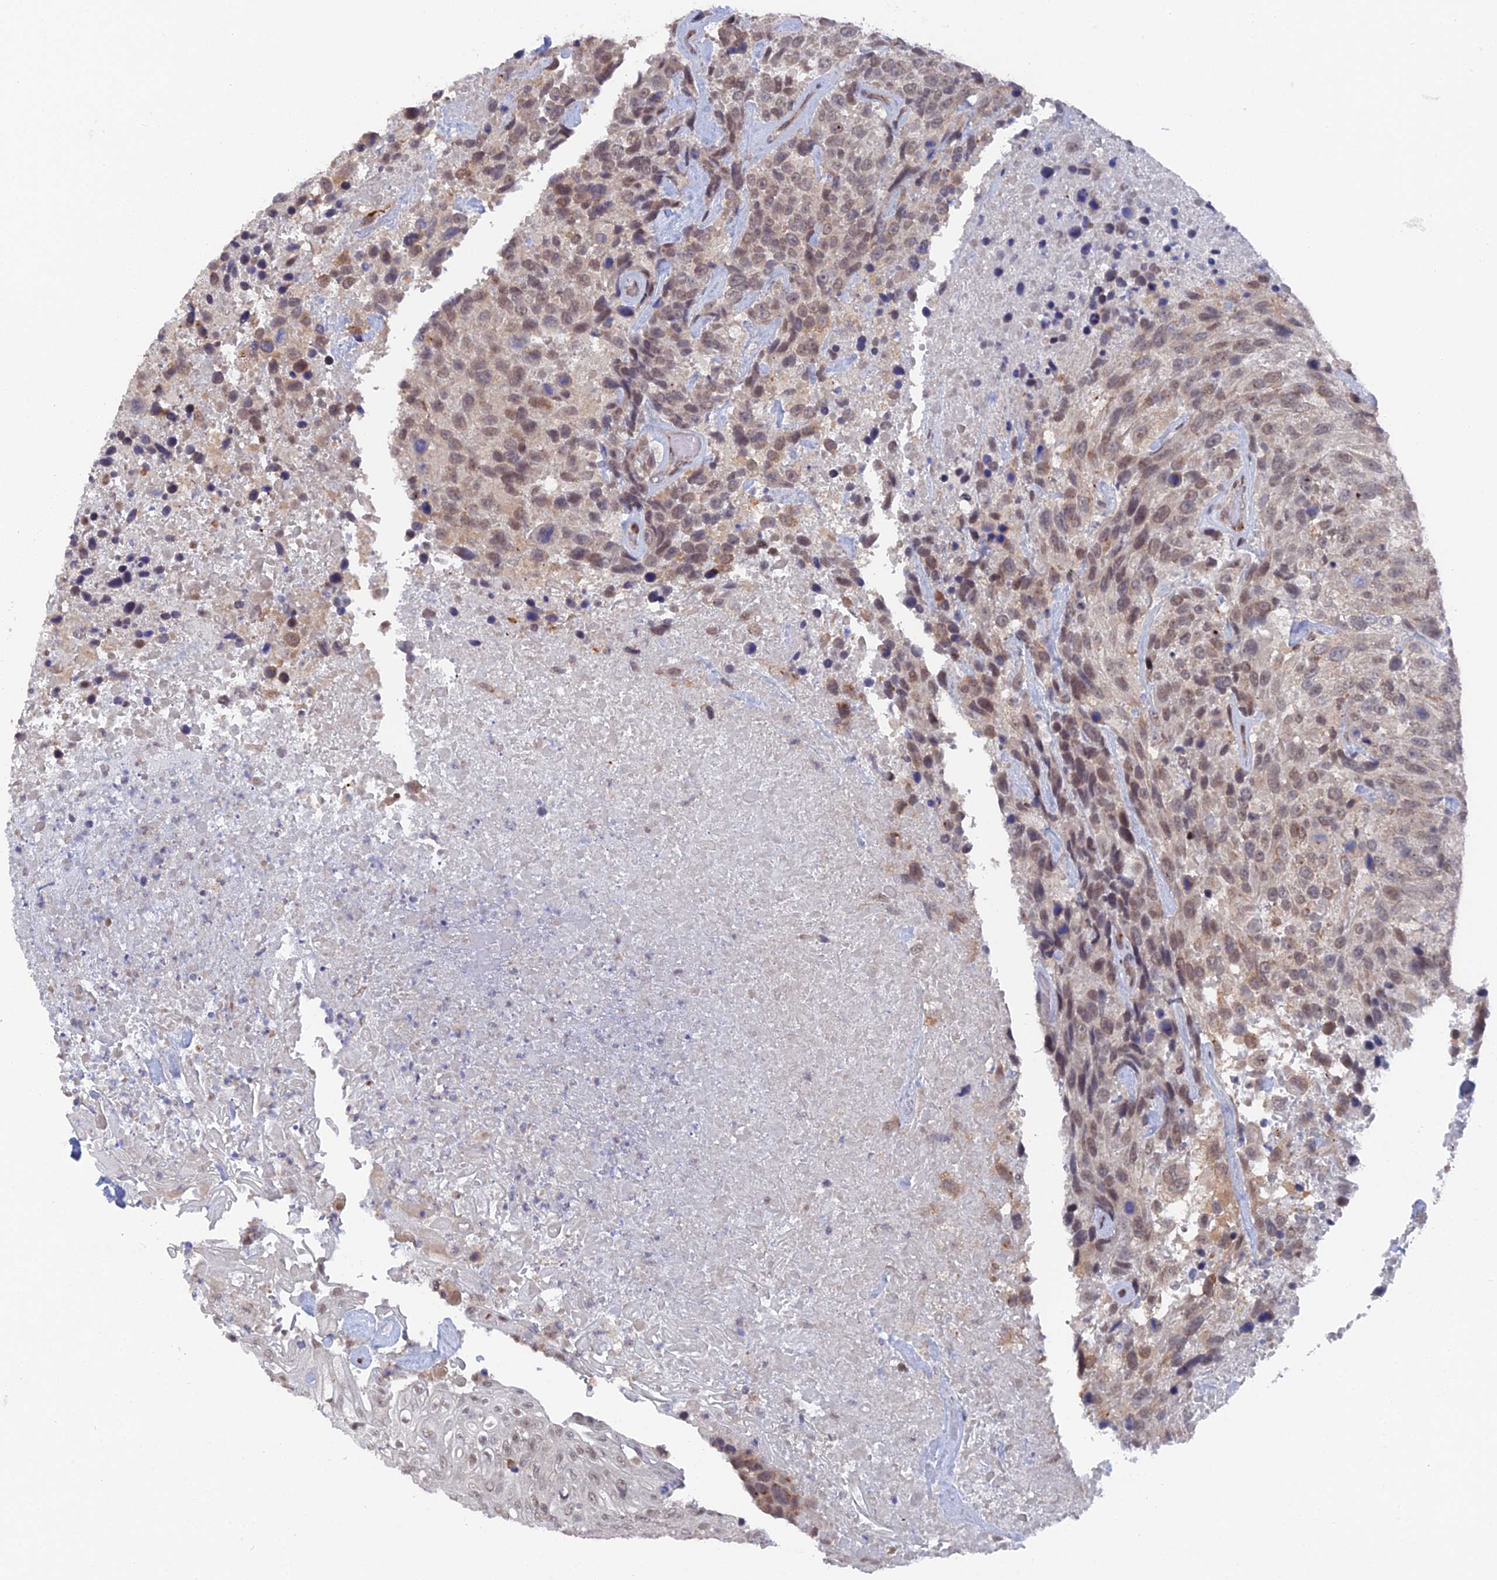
{"staining": {"intensity": "moderate", "quantity": "25%-75%", "location": "nuclear"}, "tissue": "urothelial cancer", "cell_type": "Tumor cells", "image_type": "cancer", "snomed": [{"axis": "morphology", "description": "Urothelial carcinoma, High grade"}, {"axis": "topography", "description": "Urinary bladder"}], "caption": "Immunohistochemical staining of human urothelial carcinoma (high-grade) shows medium levels of moderate nuclear protein expression in about 25%-75% of tumor cells.", "gene": "FHIP2A", "patient": {"sex": "female", "age": 70}}